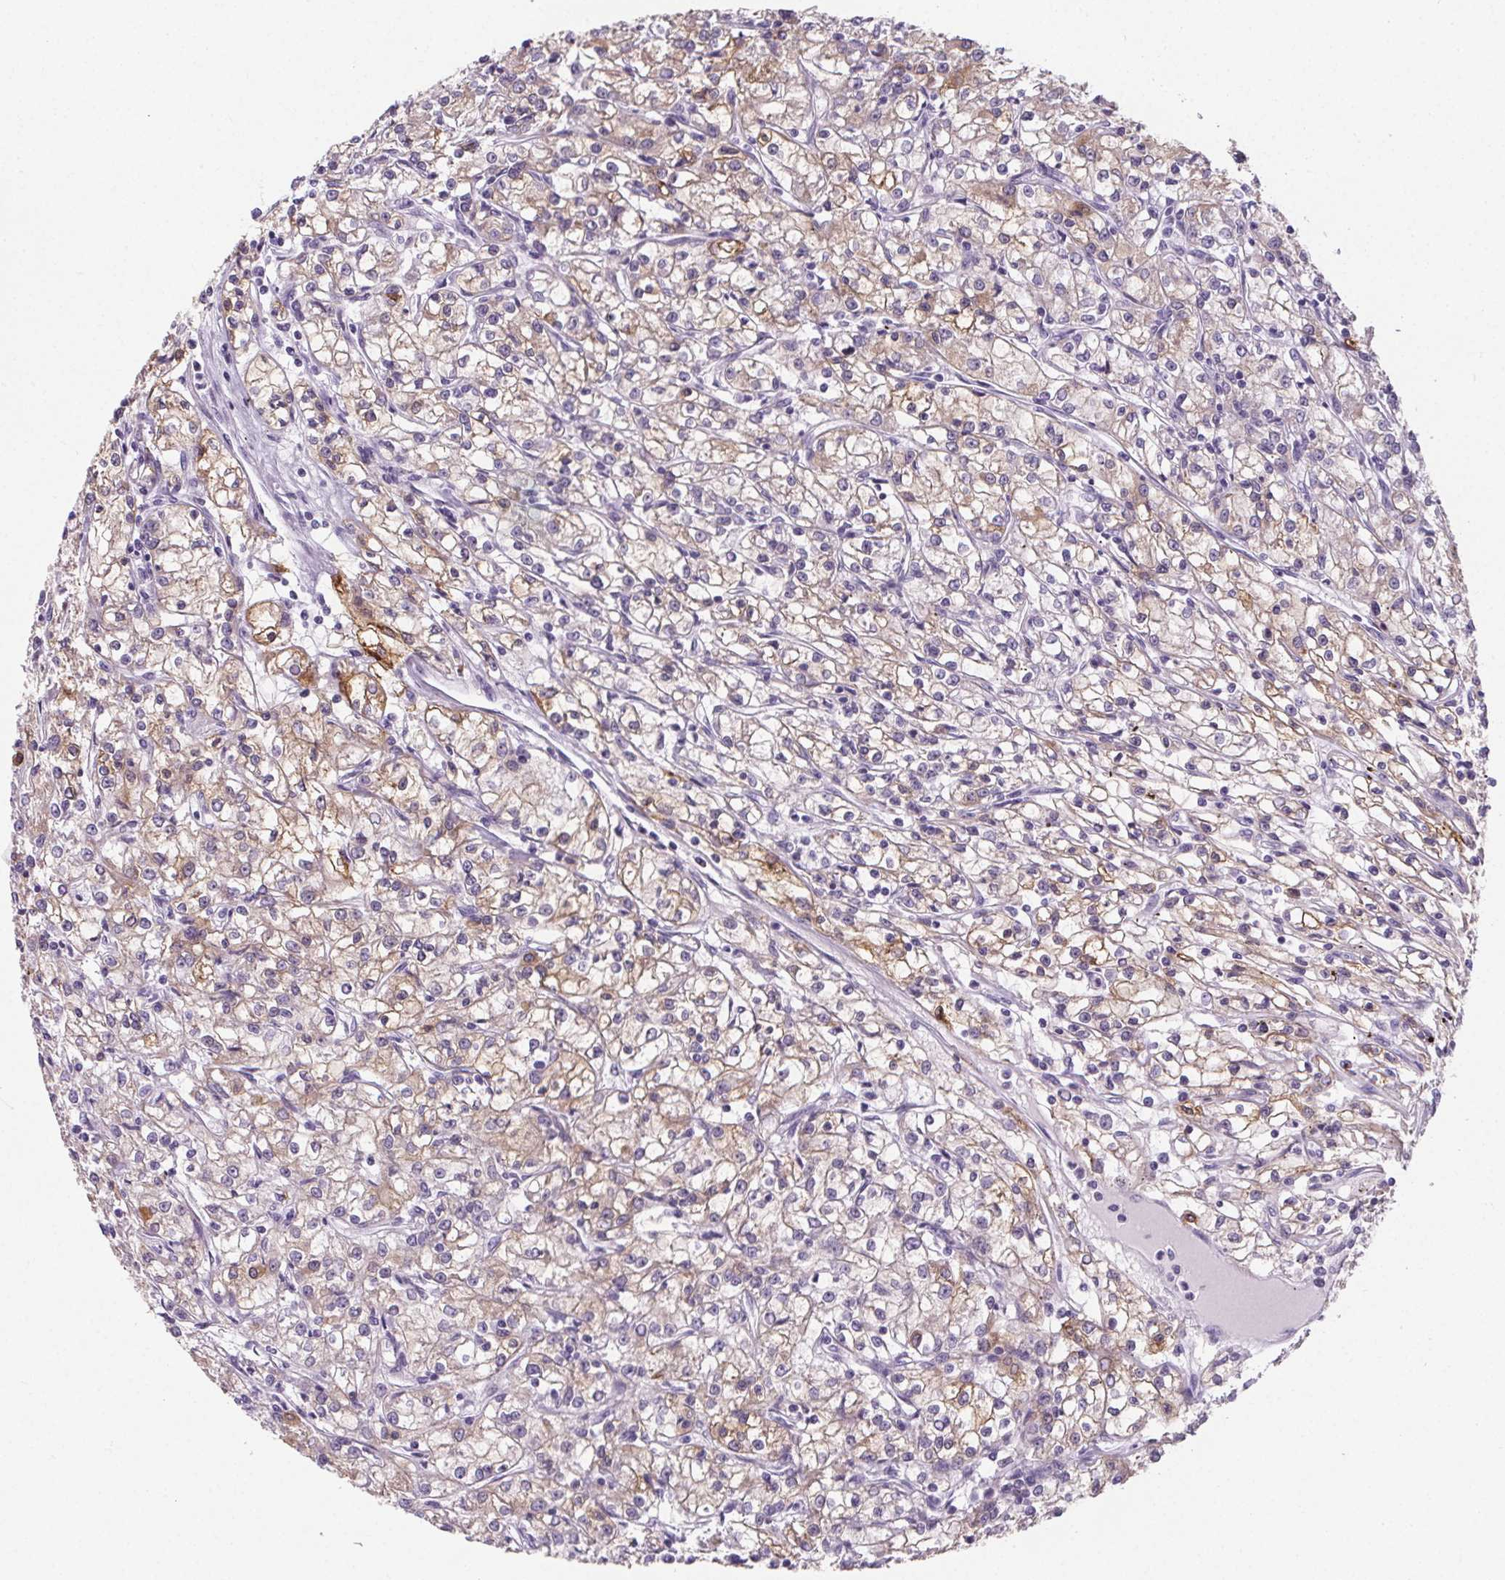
{"staining": {"intensity": "moderate", "quantity": "25%-75%", "location": "cytoplasmic/membranous"}, "tissue": "renal cancer", "cell_type": "Tumor cells", "image_type": "cancer", "snomed": [{"axis": "morphology", "description": "Adenocarcinoma, NOS"}, {"axis": "topography", "description": "Kidney"}], "caption": "Protein expression analysis of human renal cancer (adenocarcinoma) reveals moderate cytoplasmic/membranous positivity in approximately 25%-75% of tumor cells. The protein is stained brown, and the nuclei are stained in blue (DAB IHC with brightfield microscopy, high magnification).", "gene": "ADRB1", "patient": {"sex": "female", "age": 59}}